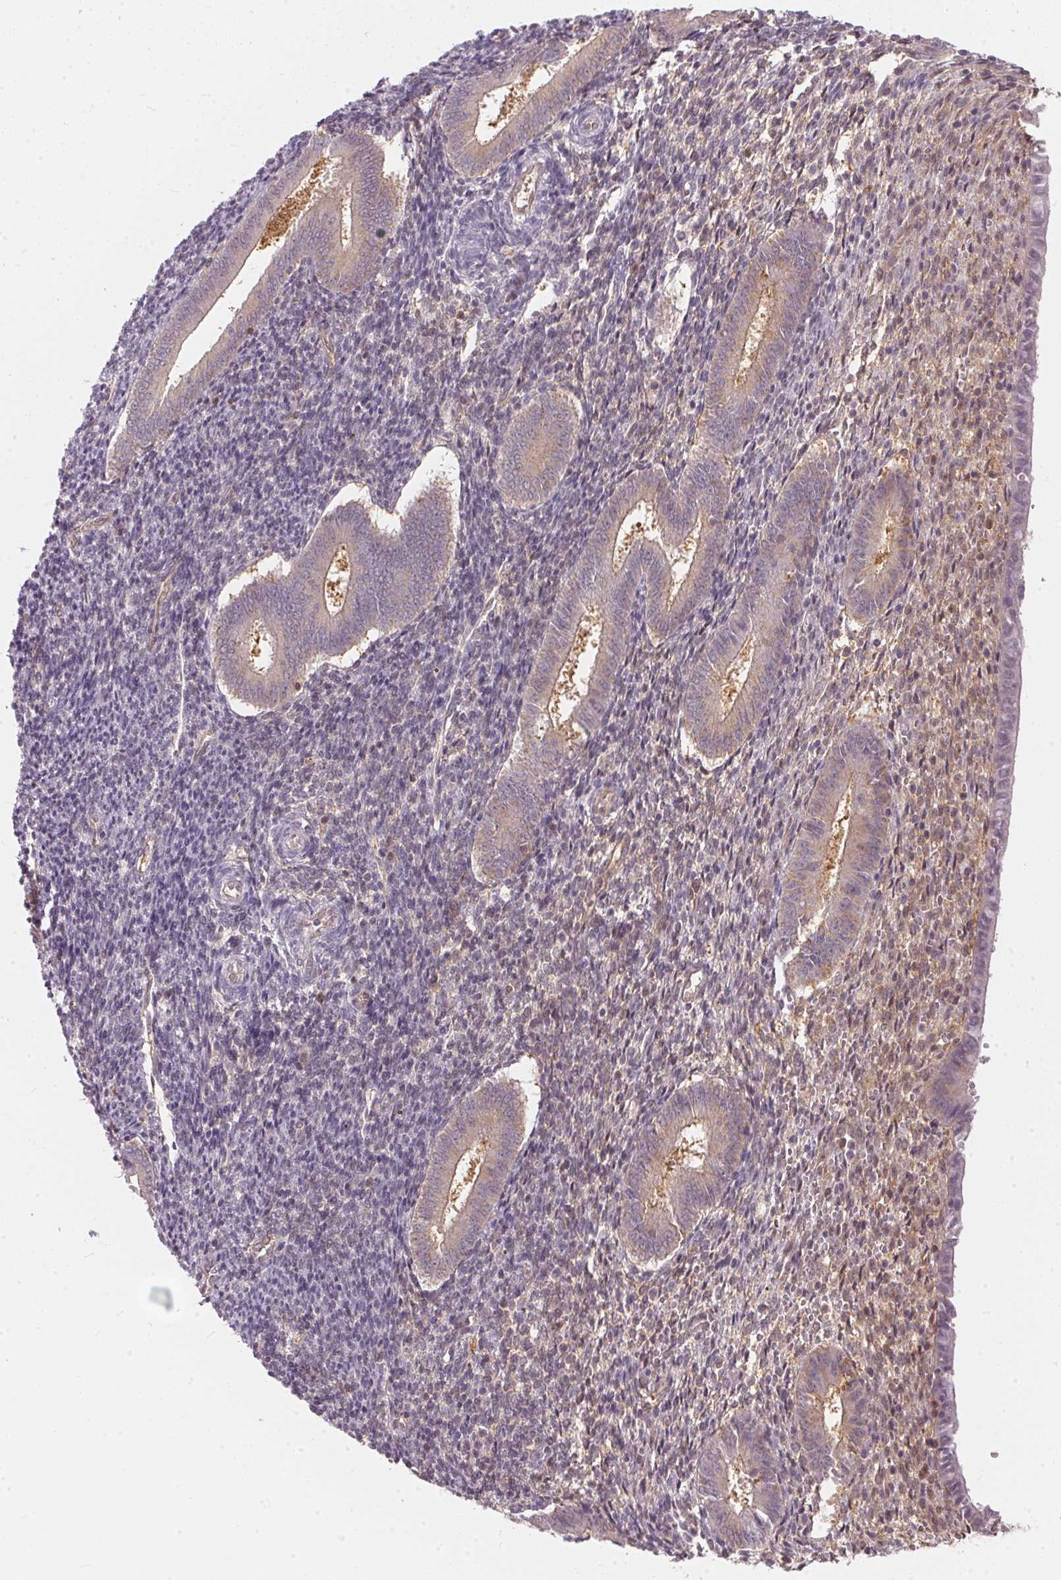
{"staining": {"intensity": "weak", "quantity": "25%-75%", "location": "cytoplasmic/membranous"}, "tissue": "endometrium", "cell_type": "Cells in endometrial stroma", "image_type": "normal", "snomed": [{"axis": "morphology", "description": "Normal tissue, NOS"}, {"axis": "topography", "description": "Endometrium"}], "caption": "Immunohistochemistry (IHC) micrograph of unremarkable endometrium: endometrium stained using IHC exhibits low levels of weak protein expression localized specifically in the cytoplasmic/membranous of cells in endometrial stroma, appearing as a cytoplasmic/membranous brown color.", "gene": "BLMH", "patient": {"sex": "female", "age": 25}}